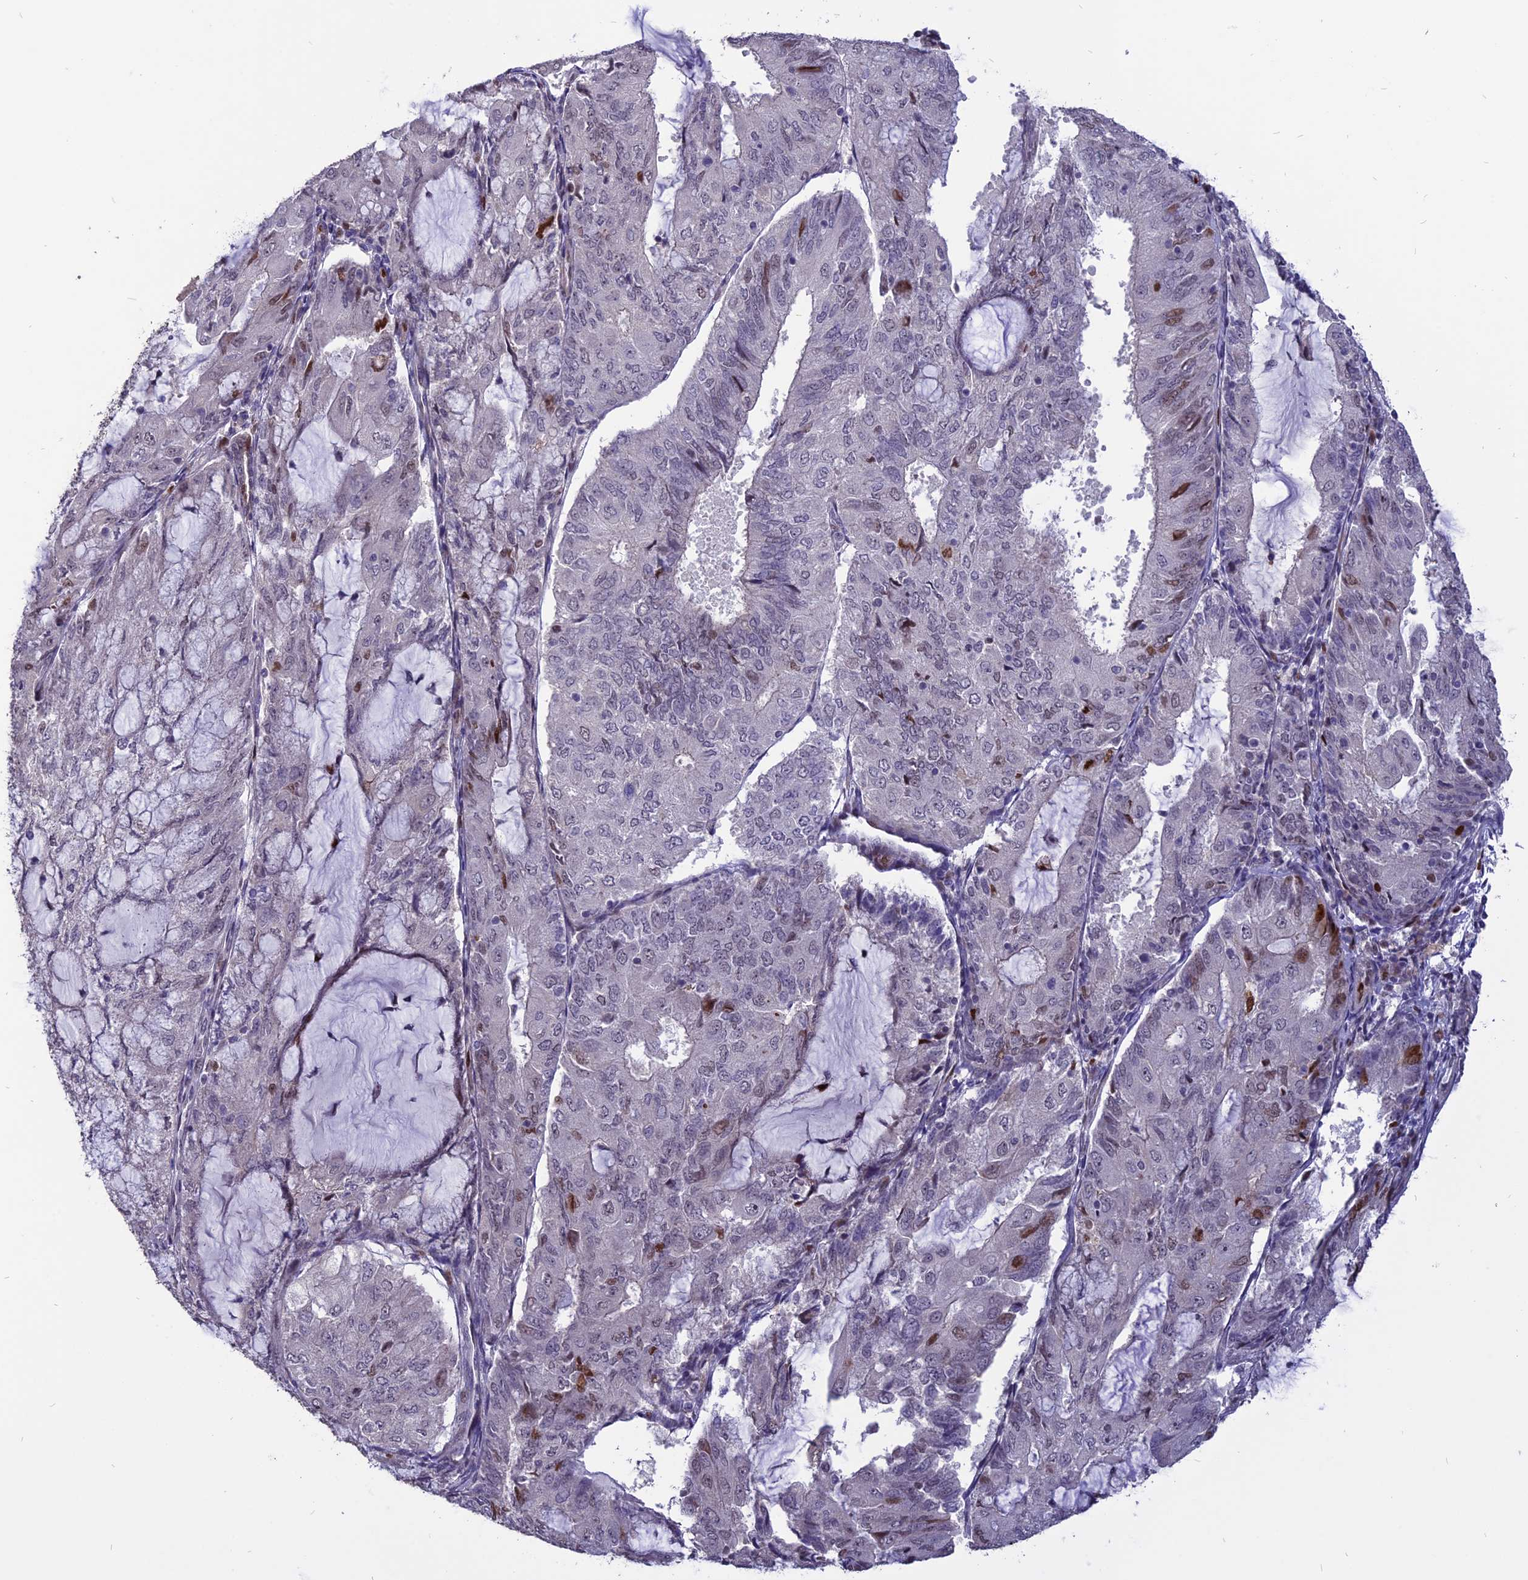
{"staining": {"intensity": "moderate", "quantity": "<25%", "location": "nuclear"}, "tissue": "endometrial cancer", "cell_type": "Tumor cells", "image_type": "cancer", "snomed": [{"axis": "morphology", "description": "Adenocarcinoma, NOS"}, {"axis": "topography", "description": "Endometrium"}], "caption": "A brown stain shows moderate nuclear positivity of a protein in human endometrial adenocarcinoma tumor cells.", "gene": "TMEM263", "patient": {"sex": "female", "age": 81}}